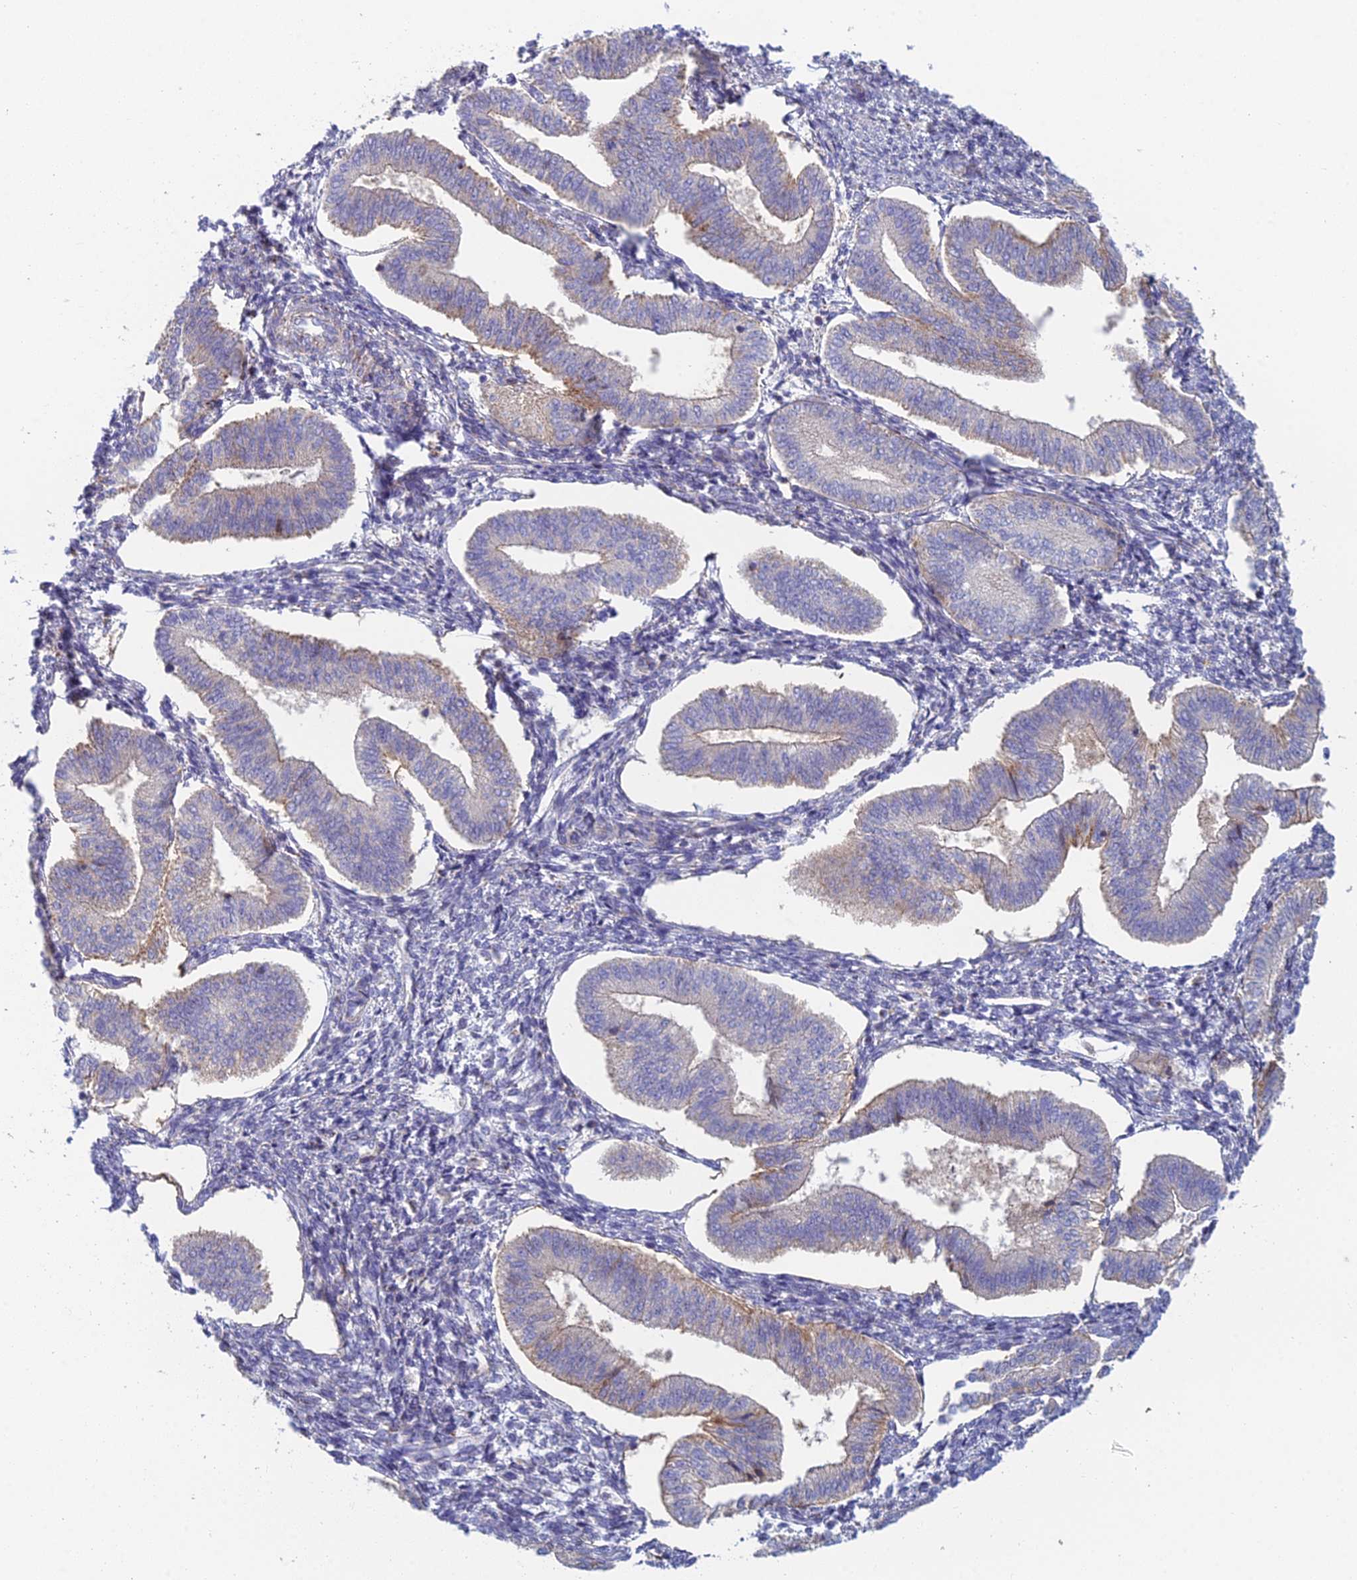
{"staining": {"intensity": "negative", "quantity": "none", "location": "none"}, "tissue": "endometrium", "cell_type": "Cells in endometrial stroma", "image_type": "normal", "snomed": [{"axis": "morphology", "description": "Normal tissue, NOS"}, {"axis": "topography", "description": "Endometrium"}], "caption": "This is a photomicrograph of immunohistochemistry (IHC) staining of unremarkable endometrium, which shows no expression in cells in endometrial stroma.", "gene": "IFTAP", "patient": {"sex": "female", "age": 34}}